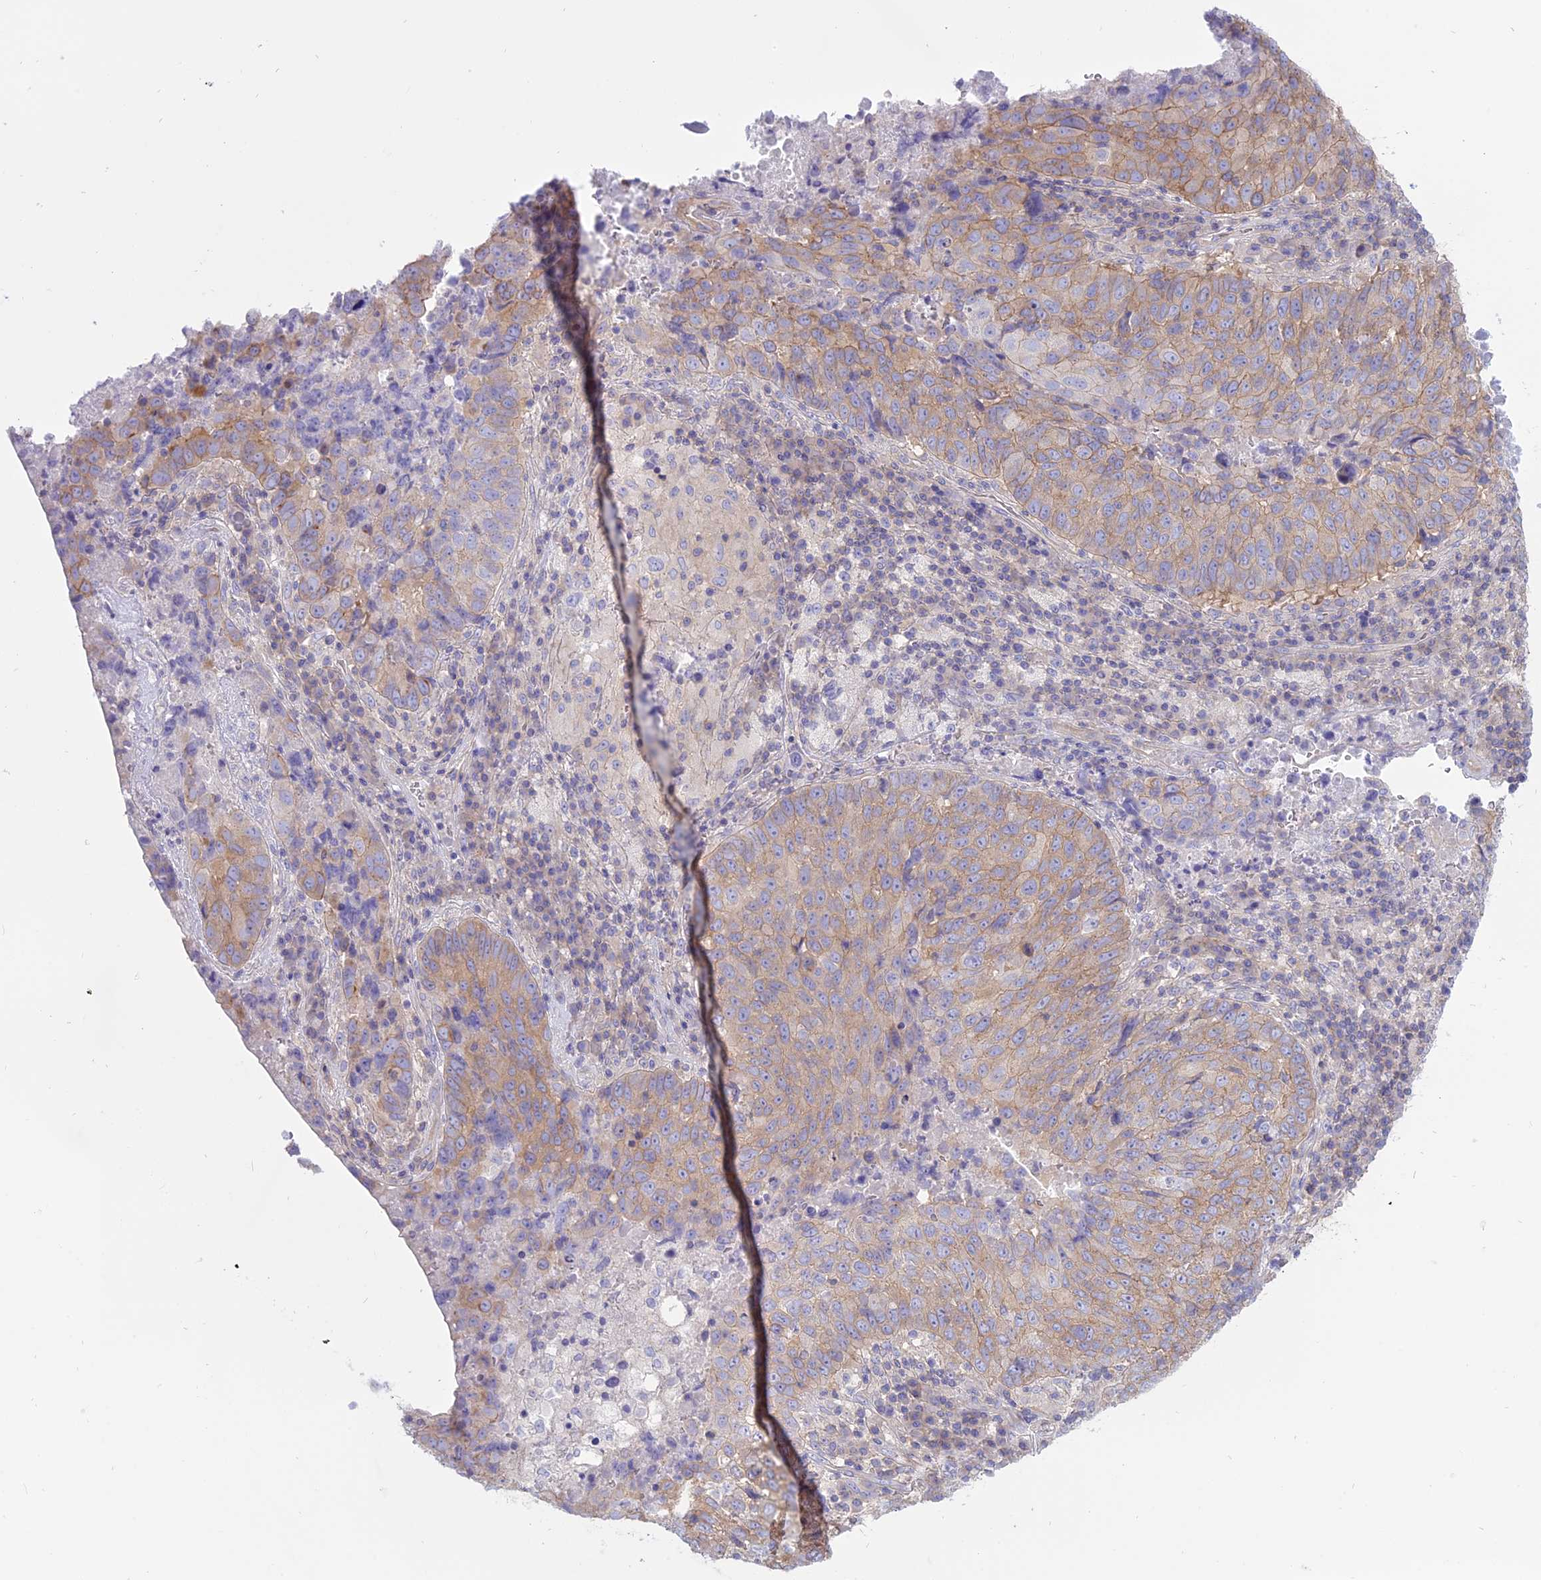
{"staining": {"intensity": "weak", "quantity": "25%-75%", "location": "cytoplasmic/membranous"}, "tissue": "lung cancer", "cell_type": "Tumor cells", "image_type": "cancer", "snomed": [{"axis": "morphology", "description": "Squamous cell carcinoma, NOS"}, {"axis": "topography", "description": "Lung"}], "caption": "DAB immunohistochemical staining of lung squamous cell carcinoma reveals weak cytoplasmic/membranous protein positivity in approximately 25%-75% of tumor cells.", "gene": "AHCYL1", "patient": {"sex": "male", "age": 73}}